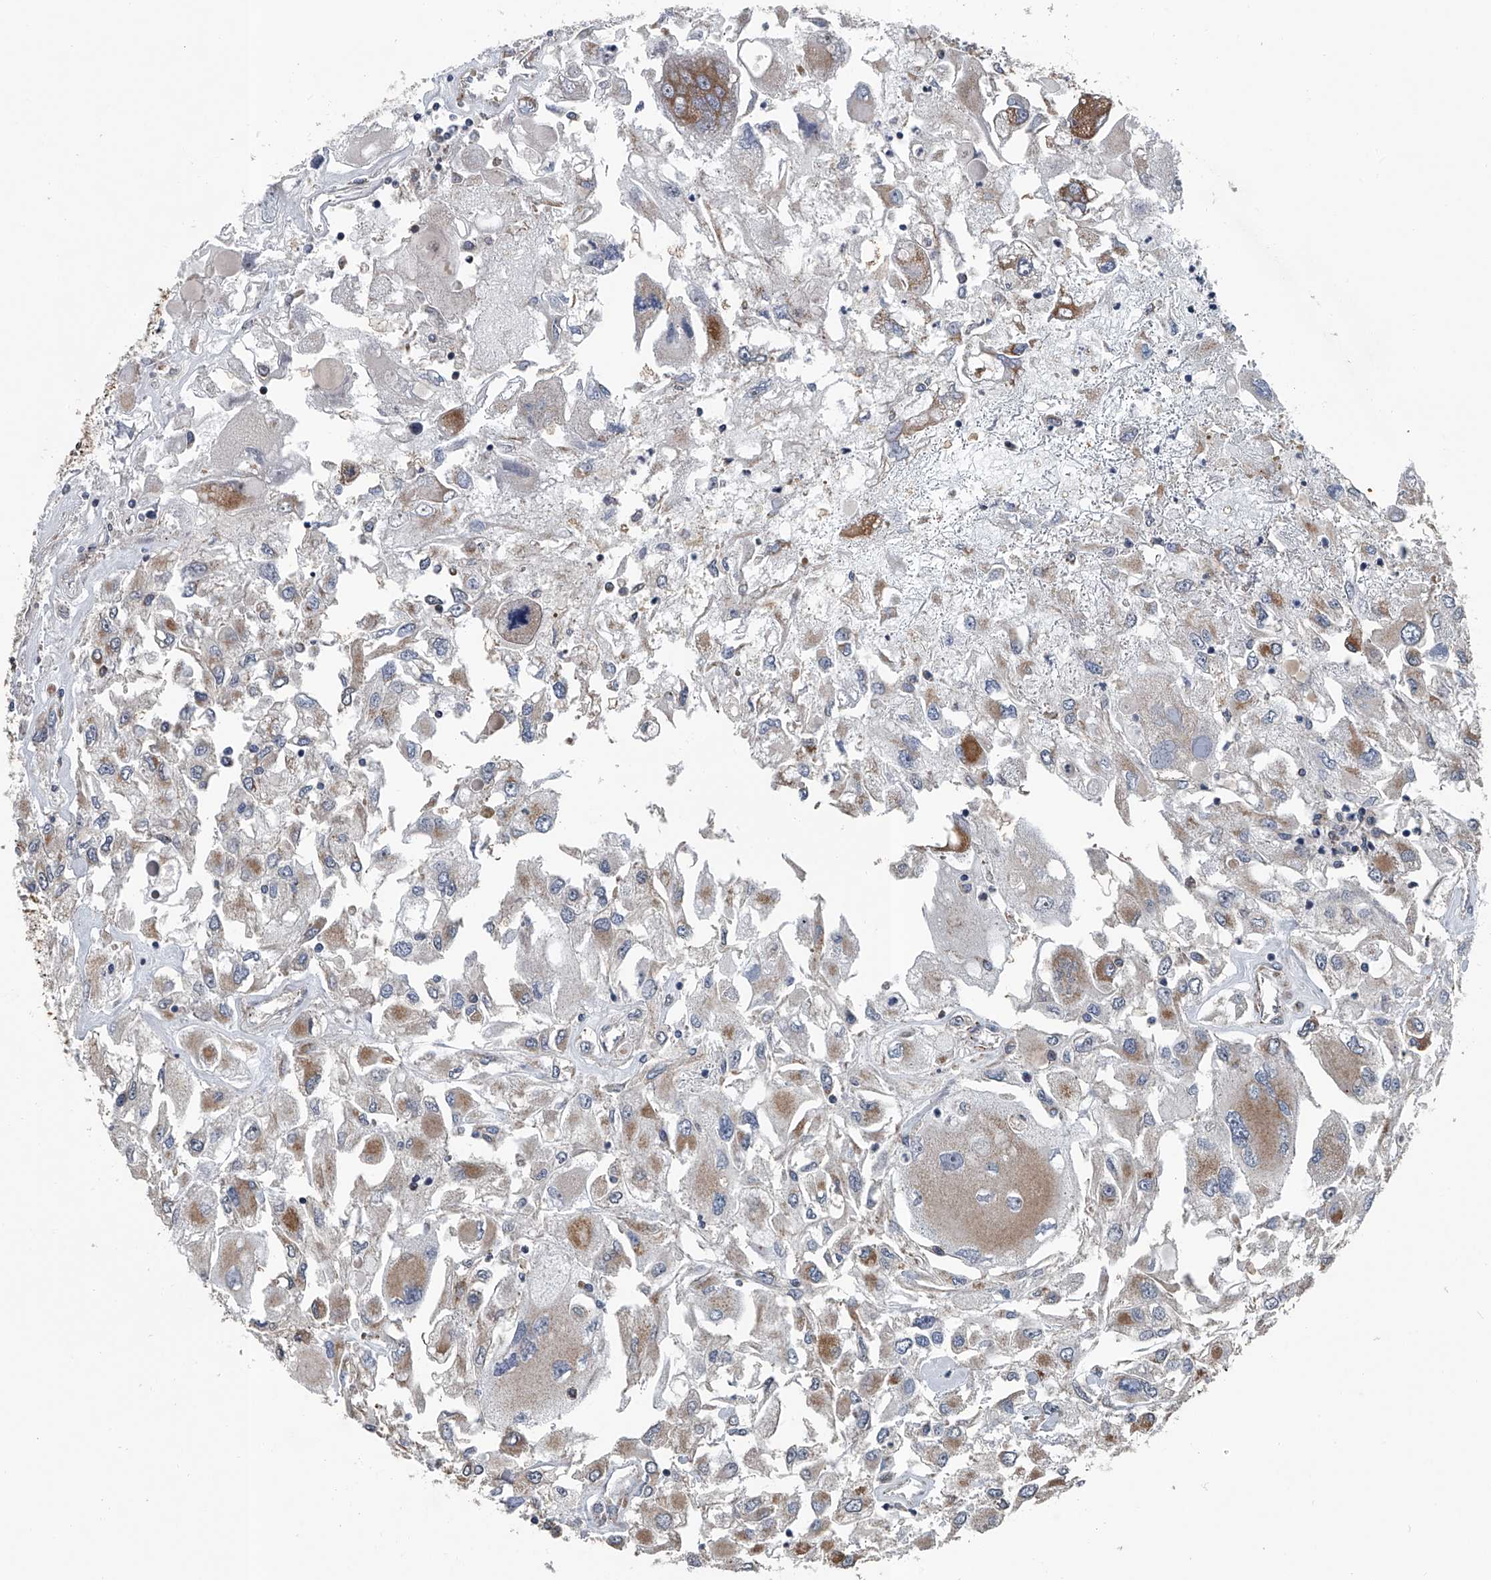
{"staining": {"intensity": "weak", "quantity": "25%-75%", "location": "cytoplasmic/membranous"}, "tissue": "renal cancer", "cell_type": "Tumor cells", "image_type": "cancer", "snomed": [{"axis": "morphology", "description": "Adenocarcinoma, NOS"}, {"axis": "topography", "description": "Kidney"}], "caption": "Weak cytoplasmic/membranous protein staining is present in about 25%-75% of tumor cells in renal cancer (adenocarcinoma).", "gene": "LDLRAD2", "patient": {"sex": "female", "age": 52}}